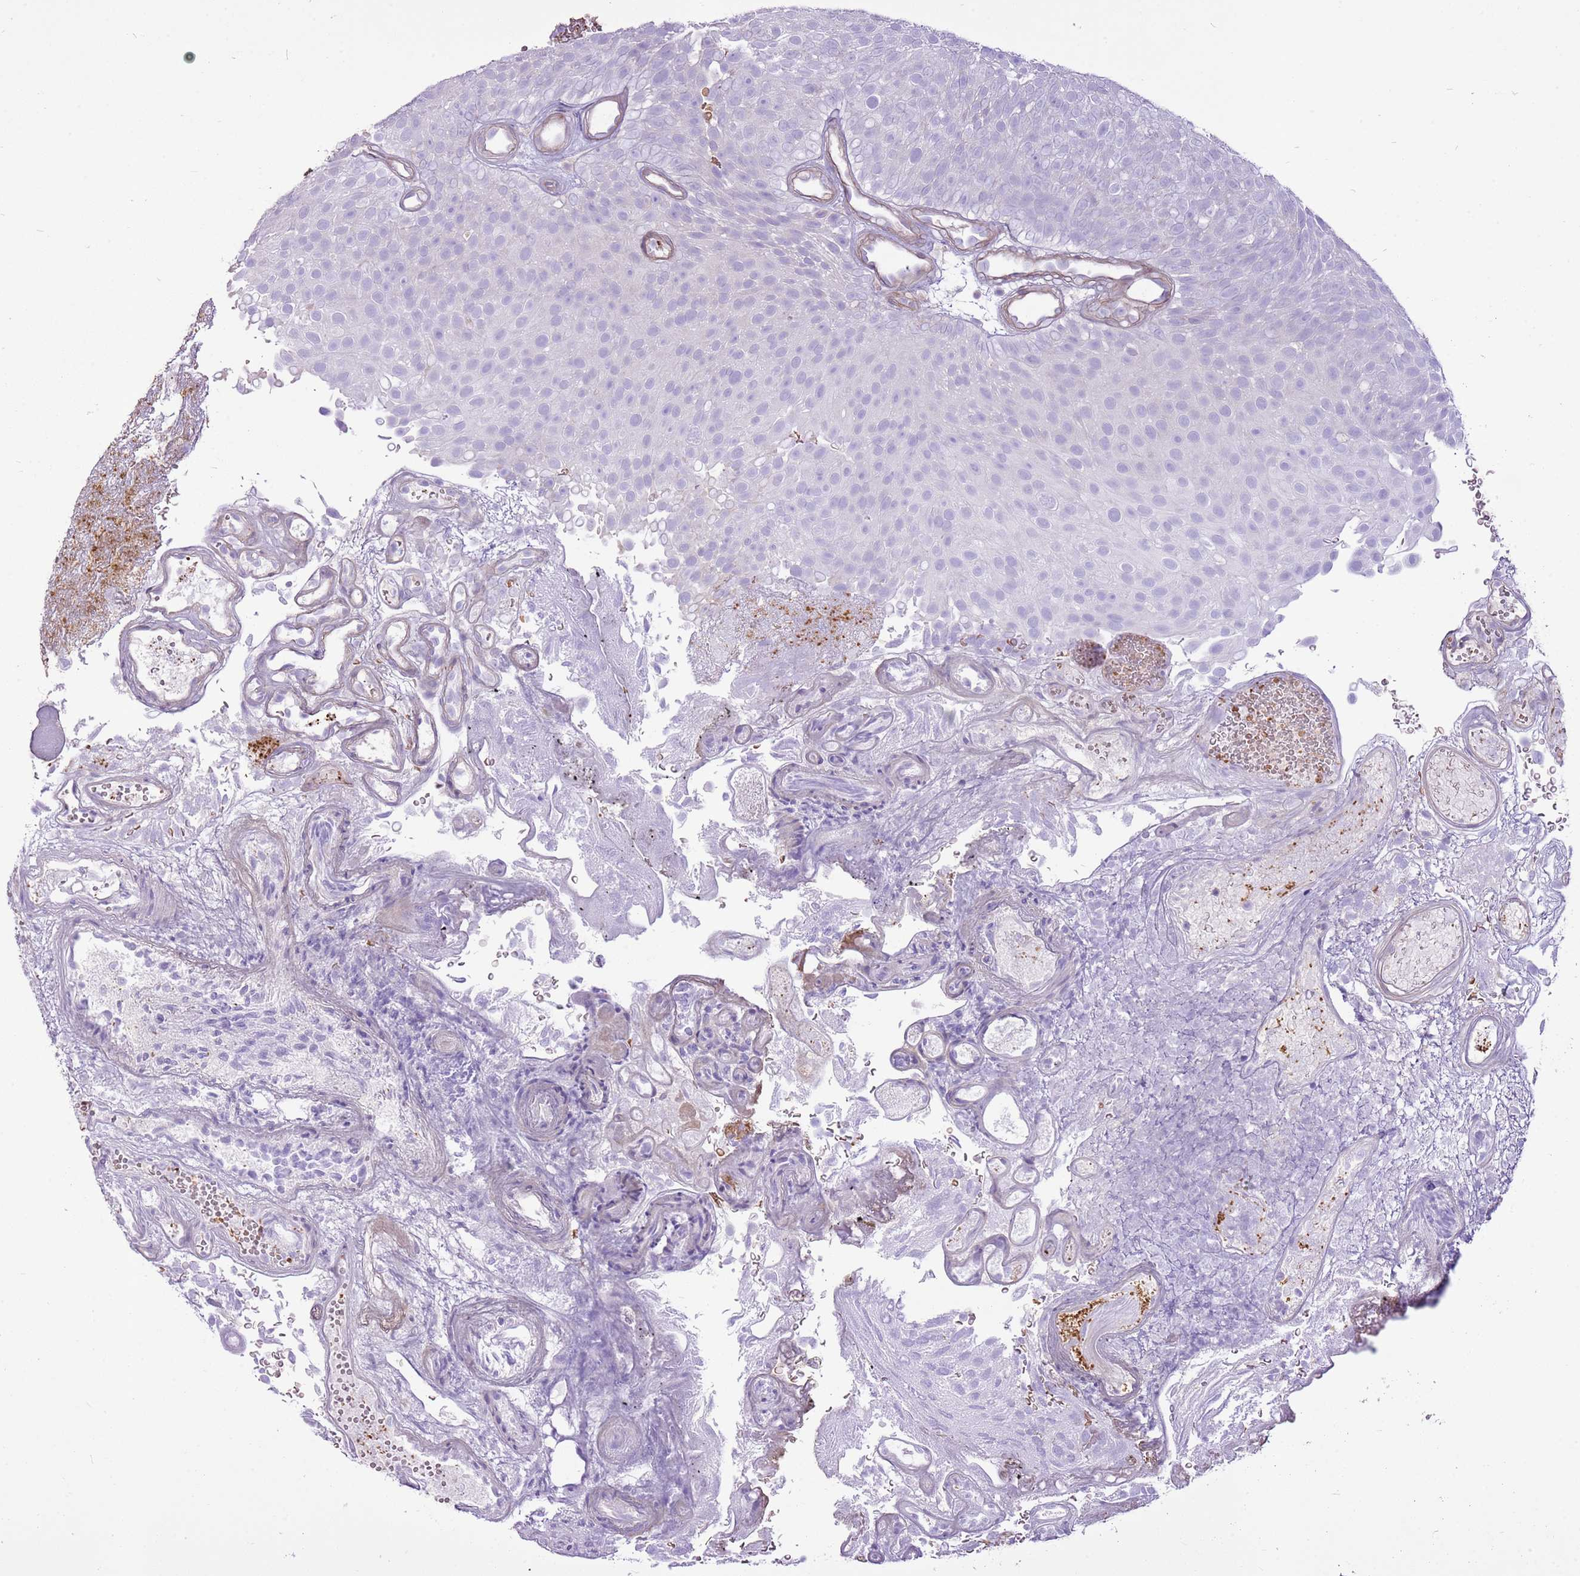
{"staining": {"intensity": "negative", "quantity": "none", "location": "none"}, "tissue": "urothelial cancer", "cell_type": "Tumor cells", "image_type": "cancer", "snomed": [{"axis": "morphology", "description": "Urothelial carcinoma, Low grade"}, {"axis": "topography", "description": "Urinary bladder"}], "caption": "Tumor cells show no significant protein expression in low-grade urothelial carcinoma.", "gene": "CHAC2", "patient": {"sex": "male", "age": 78}}